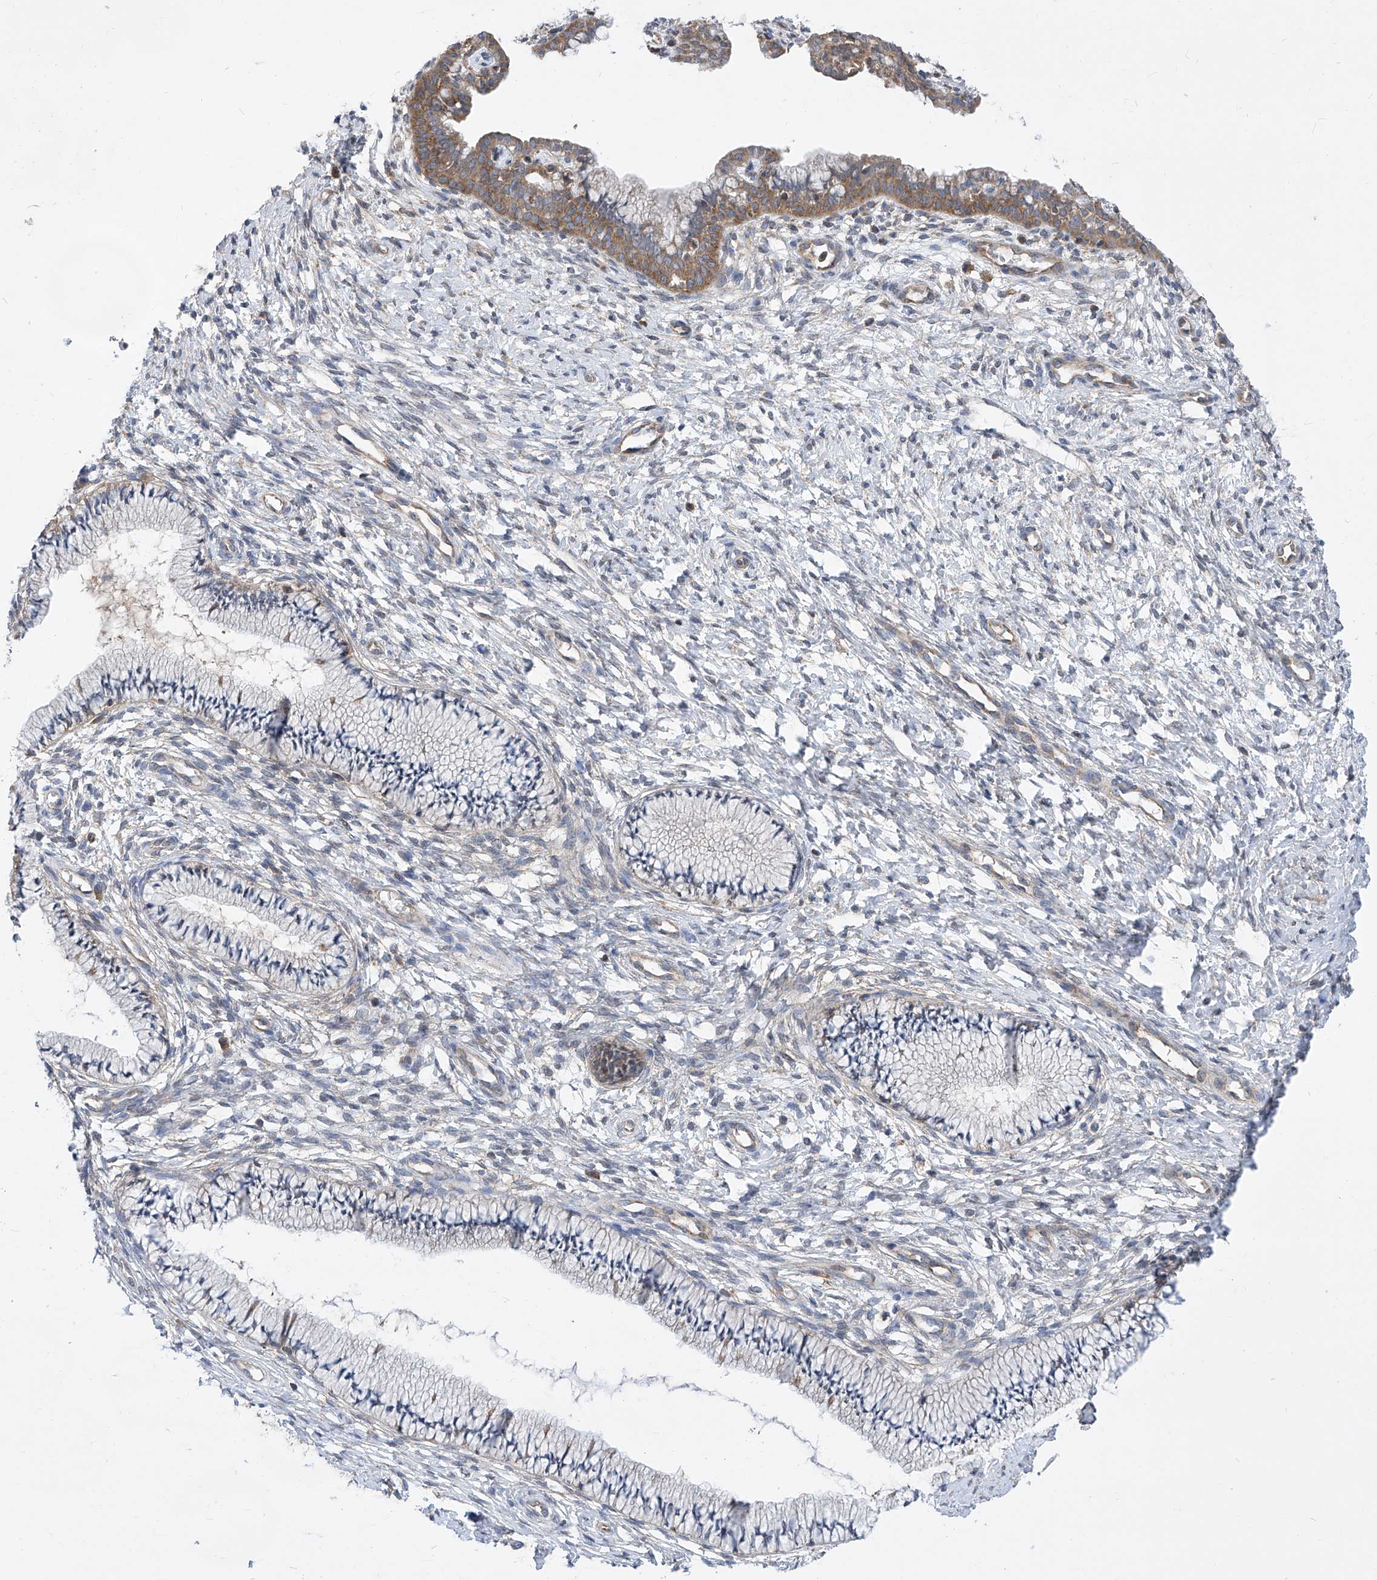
{"staining": {"intensity": "moderate", "quantity": "<25%", "location": "cytoplasmic/membranous"}, "tissue": "cervix", "cell_type": "Glandular cells", "image_type": "normal", "snomed": [{"axis": "morphology", "description": "Normal tissue, NOS"}, {"axis": "topography", "description": "Cervix"}], "caption": "Protein staining of unremarkable cervix displays moderate cytoplasmic/membranous expression in approximately <25% of glandular cells.", "gene": "EIF3M", "patient": {"sex": "female", "age": 36}}